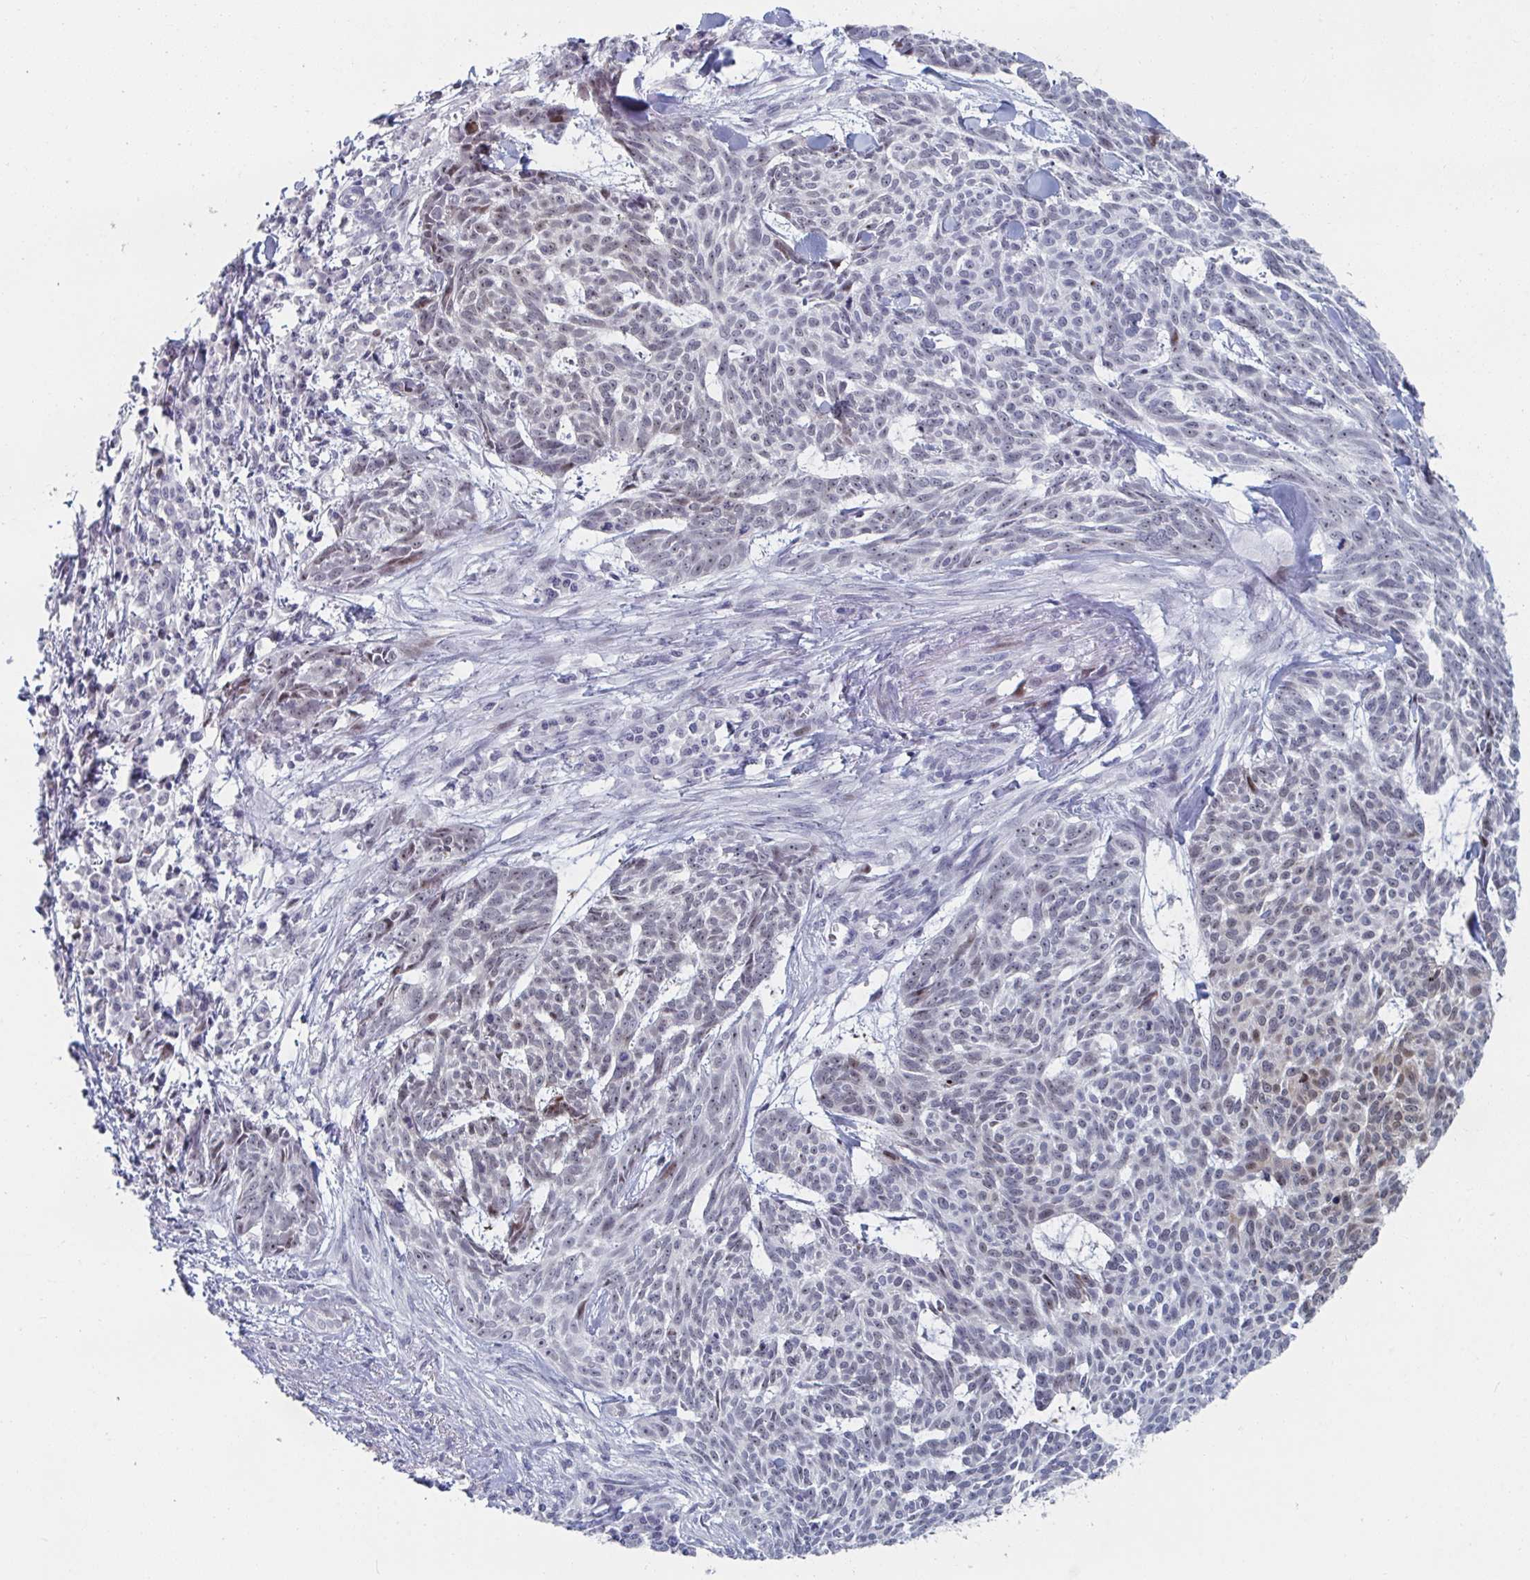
{"staining": {"intensity": "moderate", "quantity": "25%-75%", "location": "nuclear"}, "tissue": "skin cancer", "cell_type": "Tumor cells", "image_type": "cancer", "snomed": [{"axis": "morphology", "description": "Basal cell carcinoma"}, {"axis": "topography", "description": "Skin"}], "caption": "Skin cancer stained for a protein (brown) reveals moderate nuclear positive staining in approximately 25%-75% of tumor cells.", "gene": "NR1H2", "patient": {"sex": "female", "age": 93}}